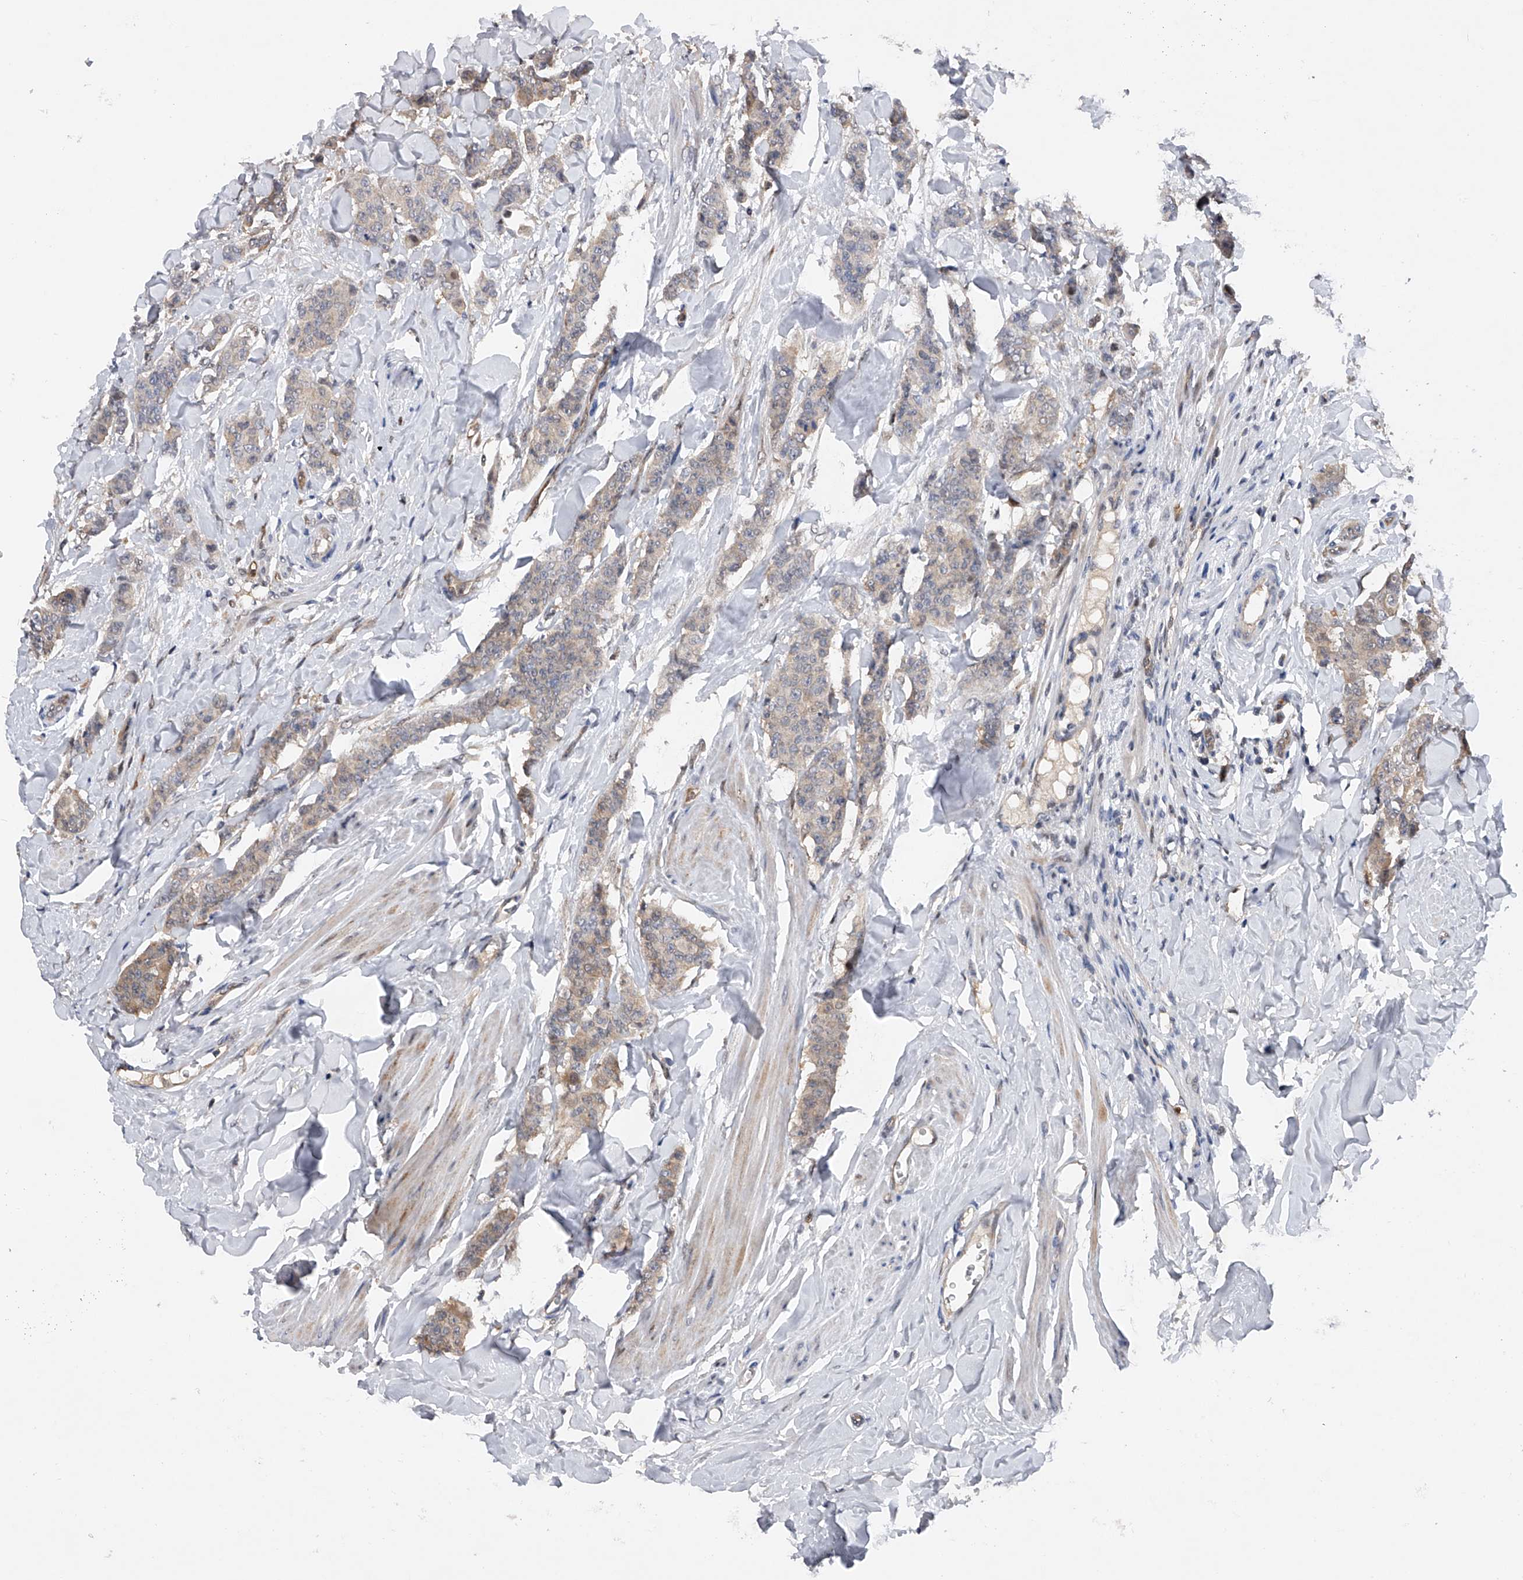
{"staining": {"intensity": "weak", "quantity": "<25%", "location": "cytoplasmic/membranous"}, "tissue": "breast cancer", "cell_type": "Tumor cells", "image_type": "cancer", "snomed": [{"axis": "morphology", "description": "Duct carcinoma"}, {"axis": "topography", "description": "Breast"}], "caption": "Tumor cells show no significant protein positivity in breast invasive ductal carcinoma.", "gene": "RWDD2A", "patient": {"sex": "female", "age": 40}}